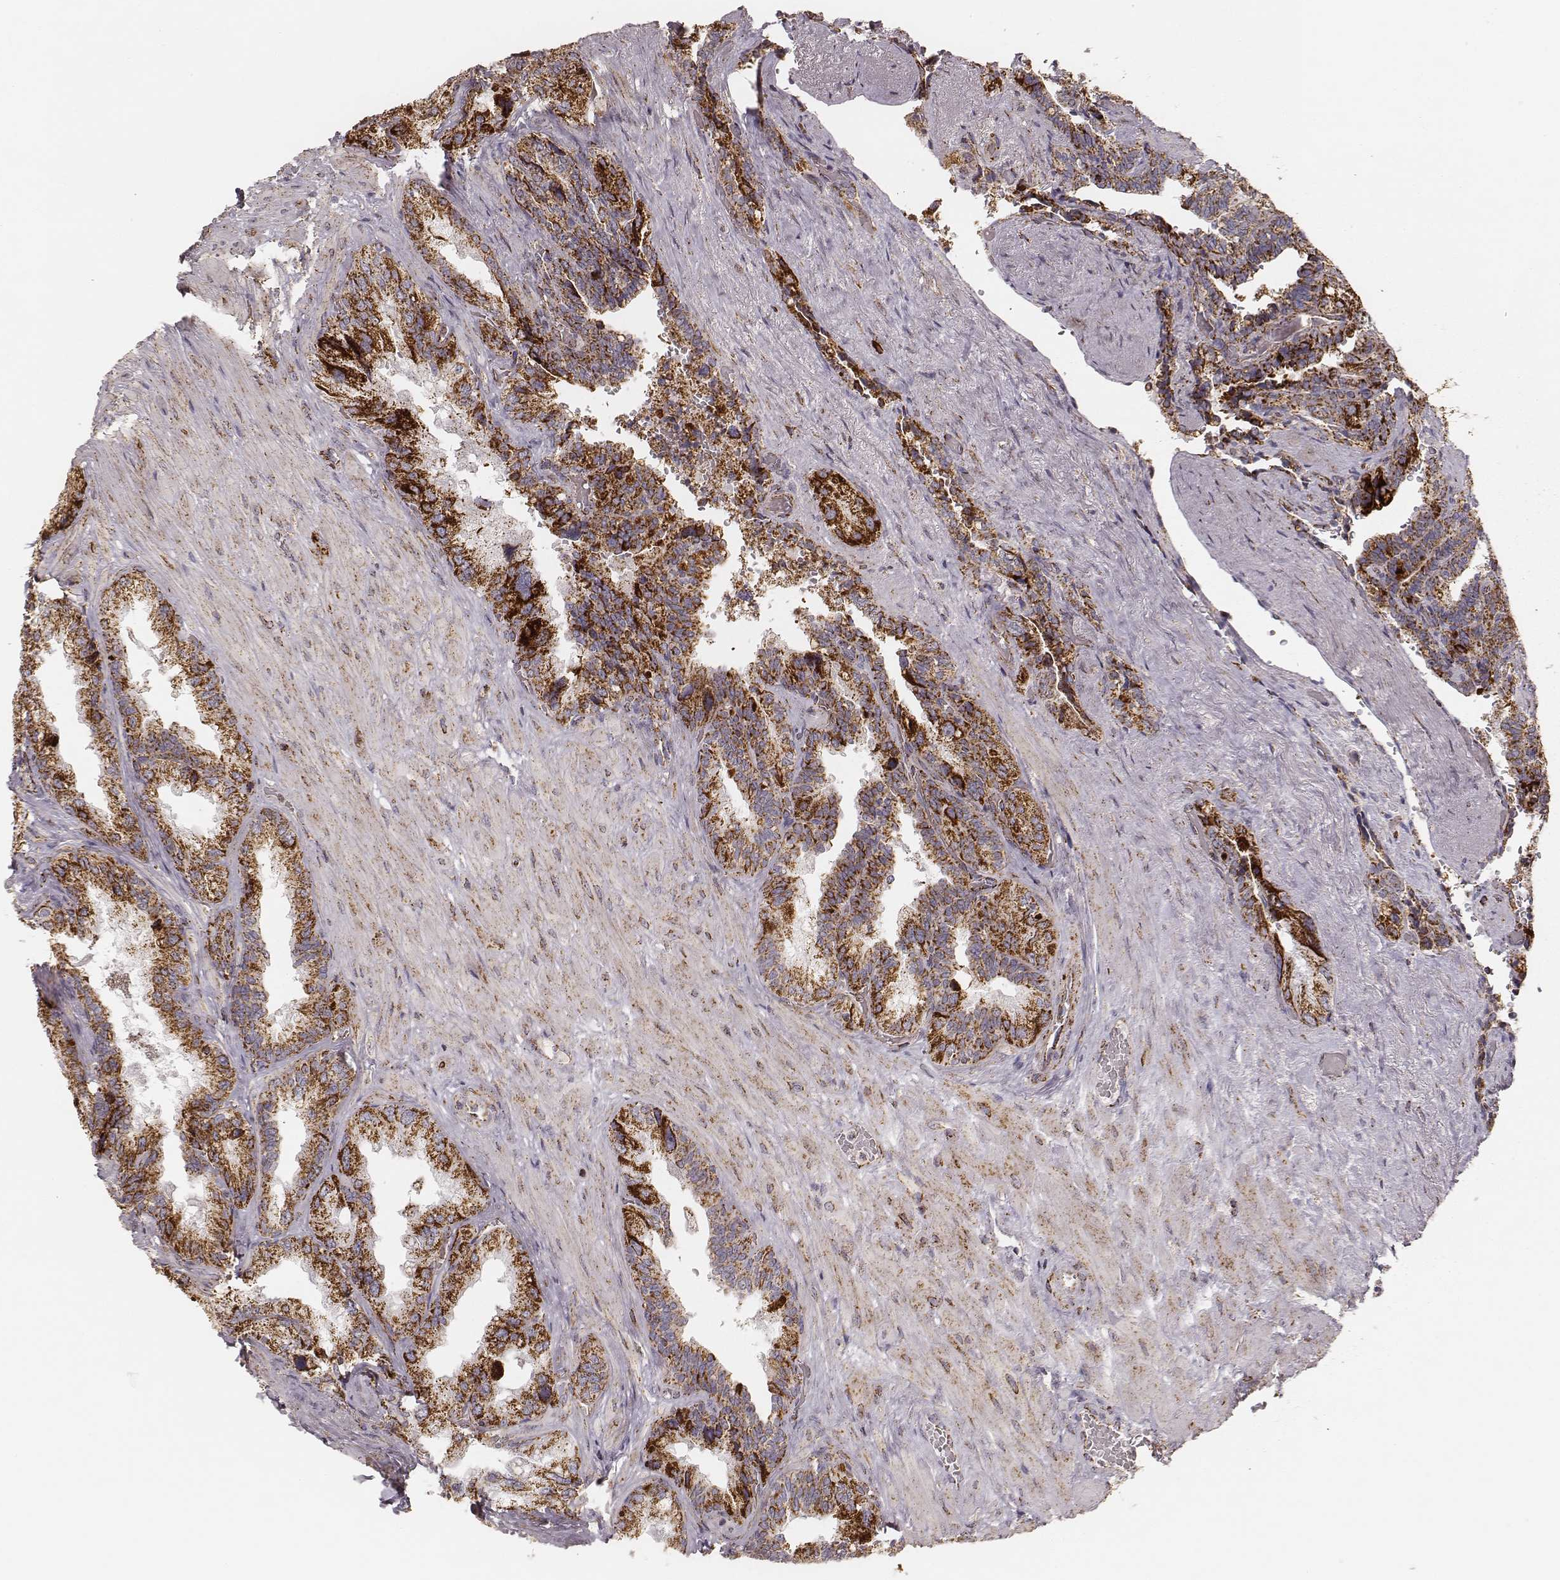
{"staining": {"intensity": "strong", "quantity": ">75%", "location": "cytoplasmic/membranous"}, "tissue": "seminal vesicle", "cell_type": "Glandular cells", "image_type": "normal", "snomed": [{"axis": "morphology", "description": "Normal tissue, NOS"}, {"axis": "topography", "description": "Seminal veicle"}], "caption": "Protein positivity by immunohistochemistry displays strong cytoplasmic/membranous expression in about >75% of glandular cells in benign seminal vesicle. (DAB (3,3'-diaminobenzidine) = brown stain, brightfield microscopy at high magnification).", "gene": "CS", "patient": {"sex": "male", "age": 69}}